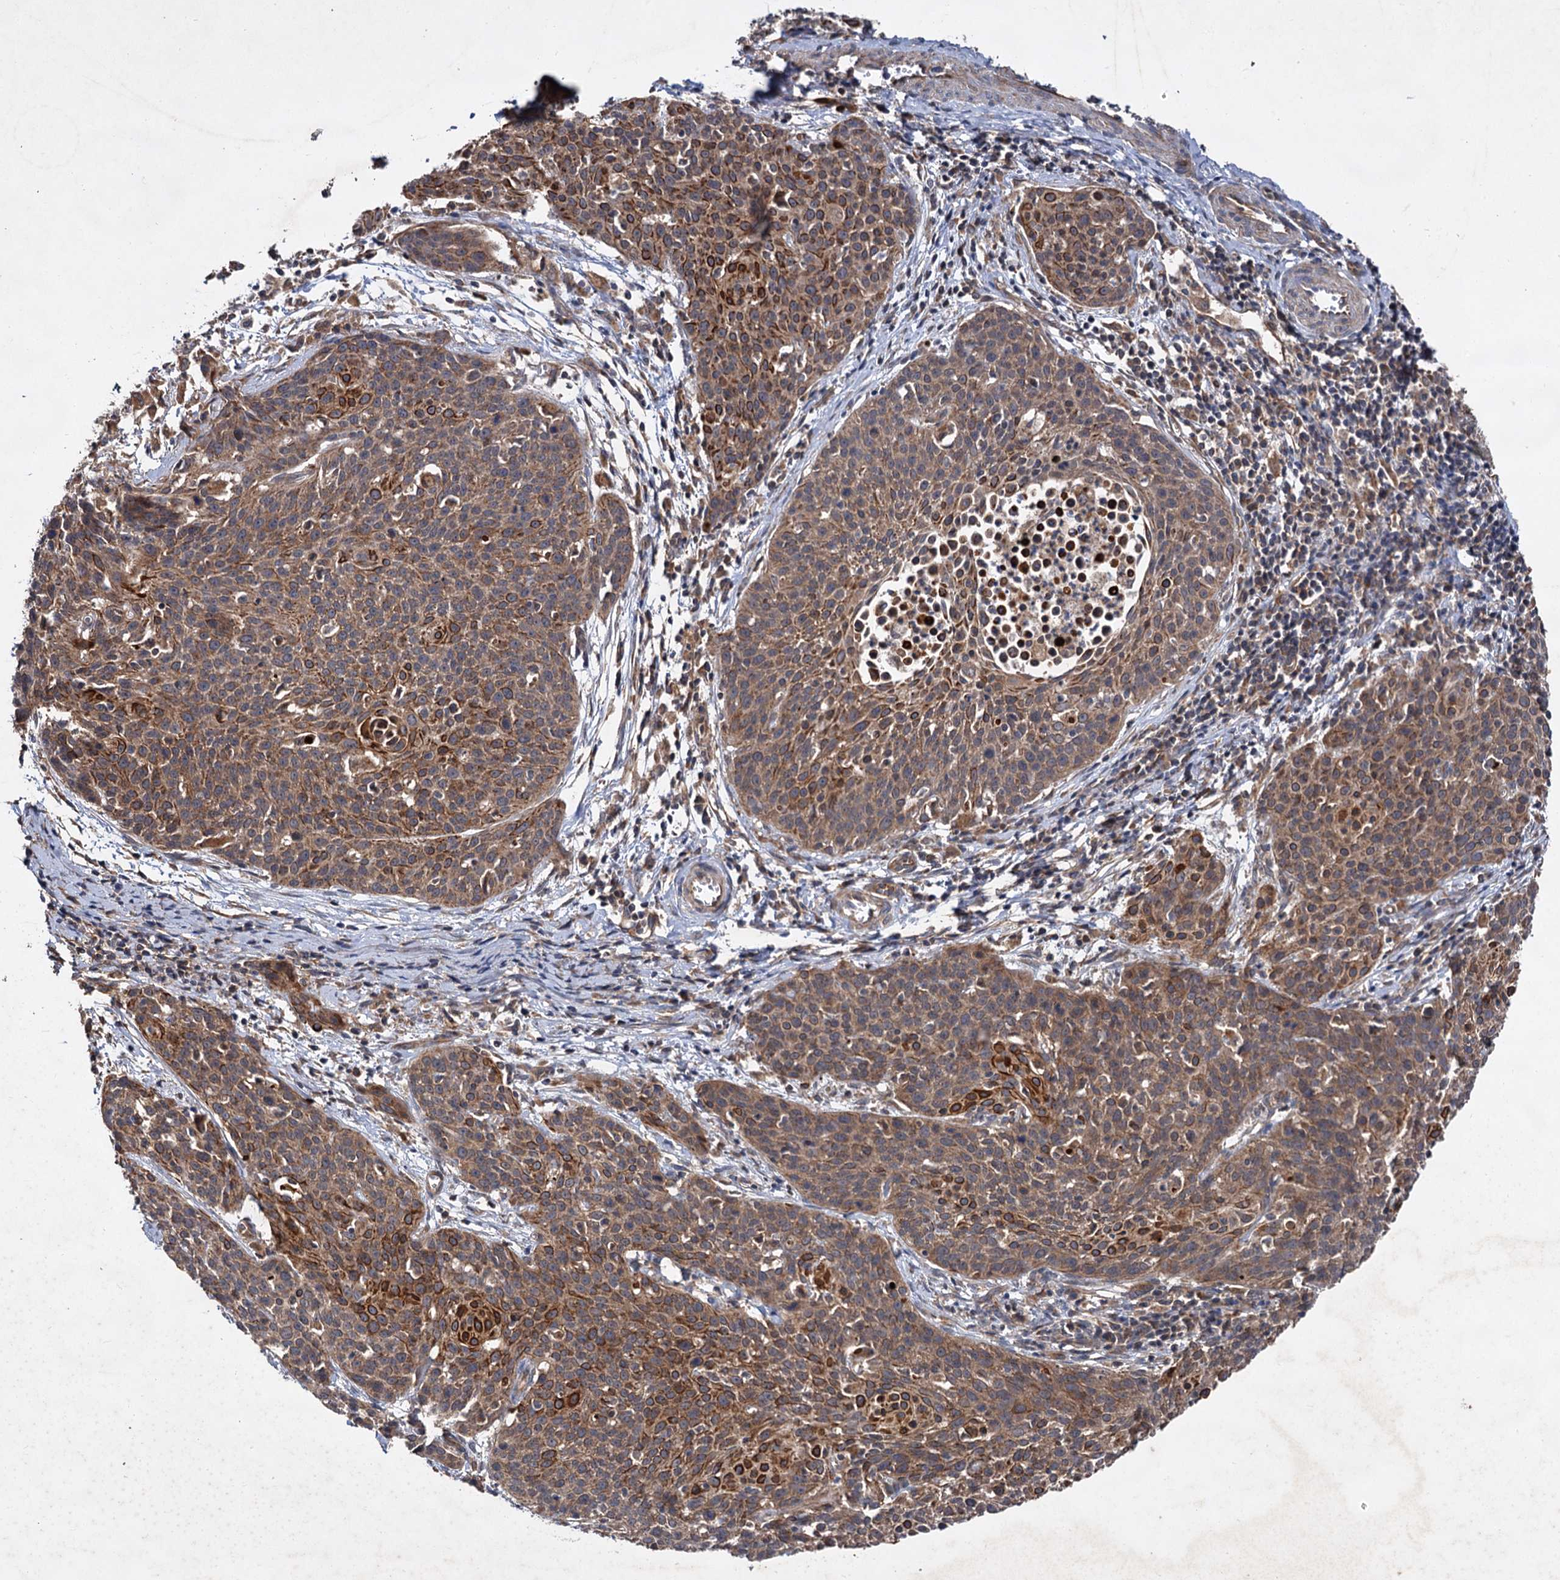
{"staining": {"intensity": "strong", "quantity": "25%-75%", "location": "cytoplasmic/membranous"}, "tissue": "cervical cancer", "cell_type": "Tumor cells", "image_type": "cancer", "snomed": [{"axis": "morphology", "description": "Squamous cell carcinoma, NOS"}, {"axis": "topography", "description": "Cervix"}], "caption": "Tumor cells reveal strong cytoplasmic/membranous staining in about 25%-75% of cells in cervical cancer (squamous cell carcinoma).", "gene": "TEX9", "patient": {"sex": "female", "age": 38}}